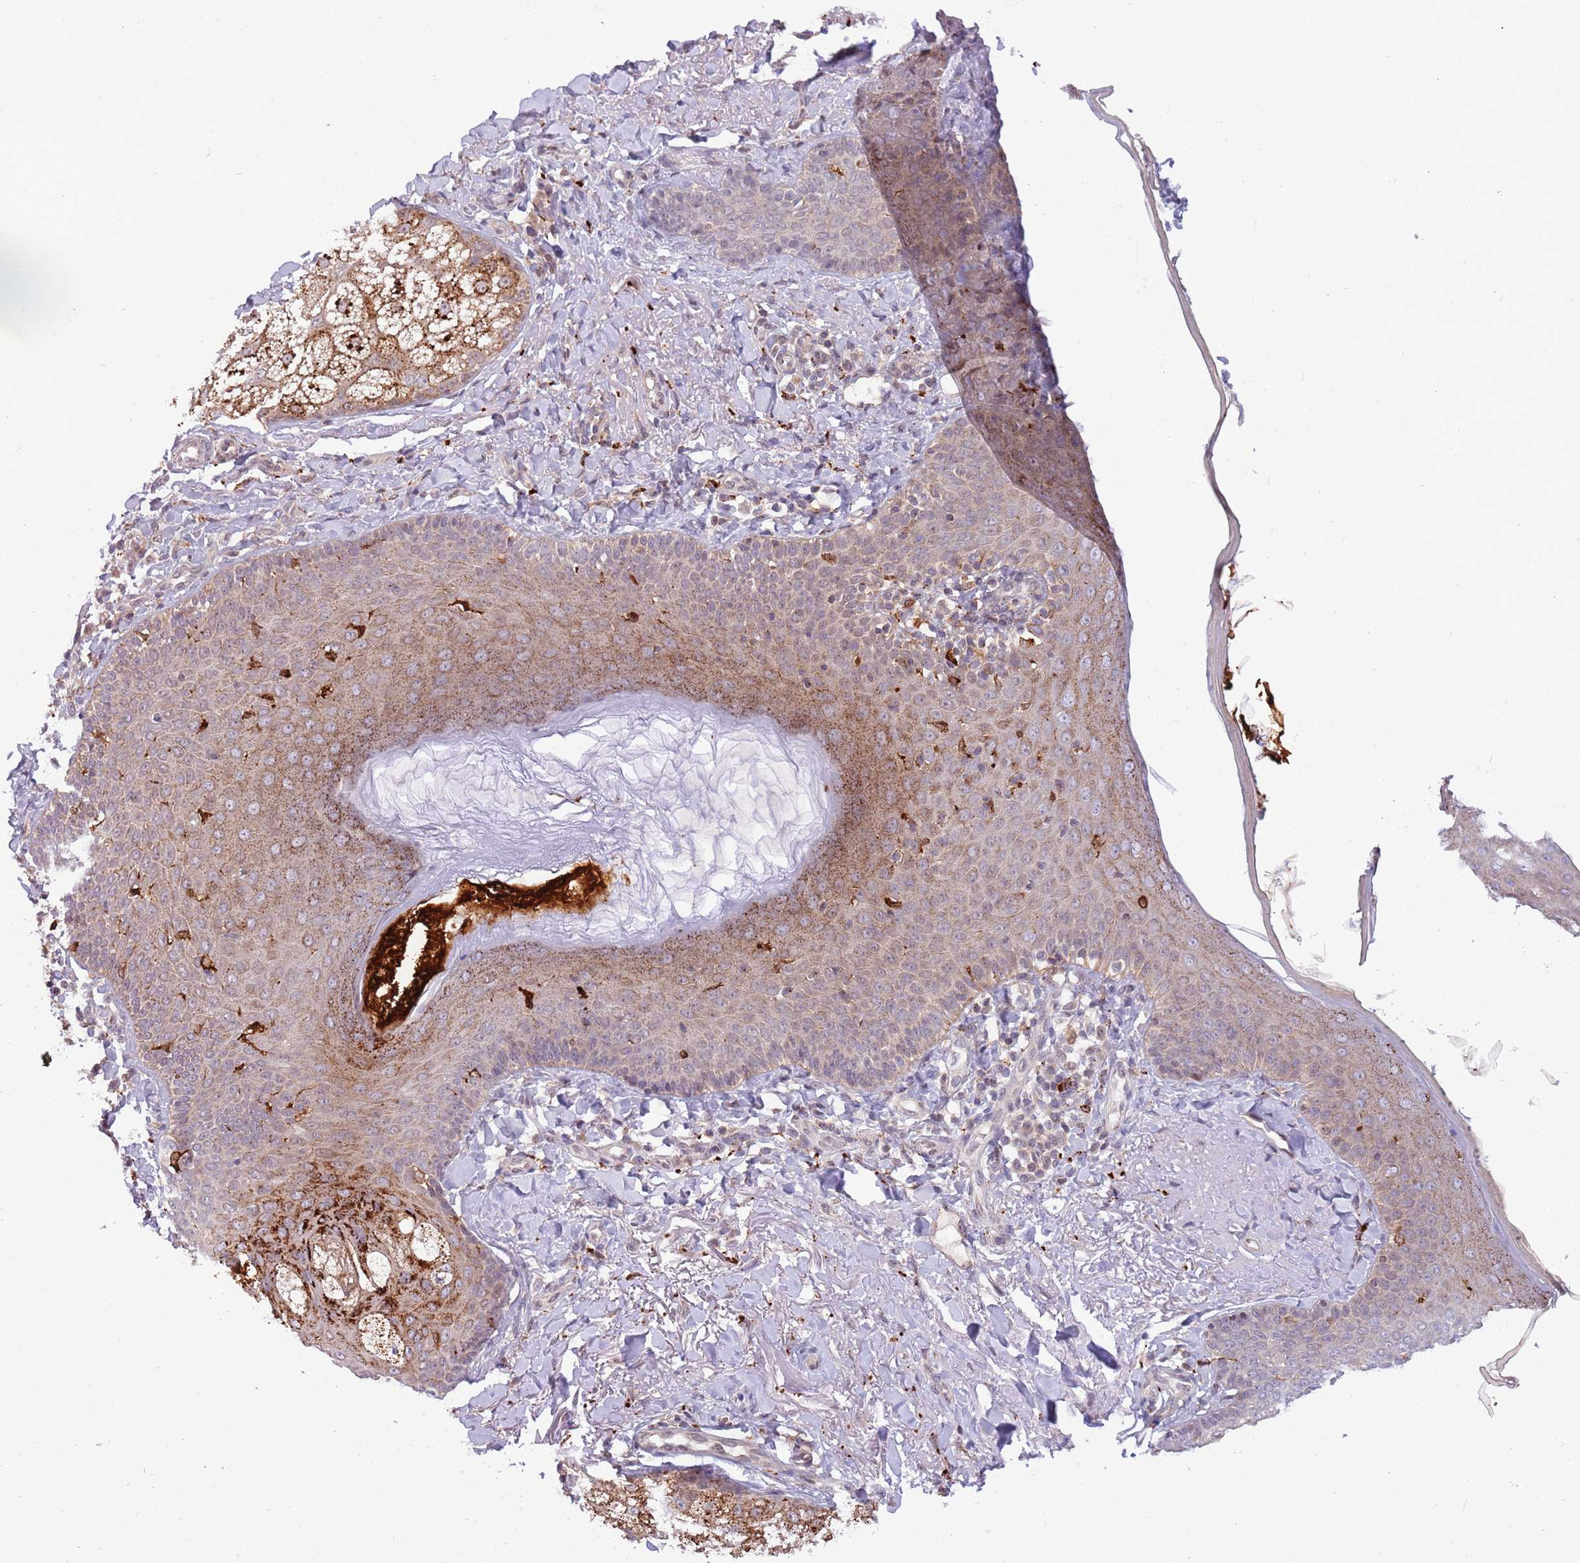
{"staining": {"intensity": "weak", "quantity": ">75%", "location": "cytoplasmic/membranous"}, "tissue": "skin", "cell_type": "Fibroblasts", "image_type": "normal", "snomed": [{"axis": "morphology", "description": "Normal tissue, NOS"}, {"axis": "topography", "description": "Skin"}], "caption": "Immunohistochemistry (IHC) staining of benign skin, which demonstrates low levels of weak cytoplasmic/membranous staining in approximately >75% of fibroblasts indicating weak cytoplasmic/membranous protein expression. The staining was performed using DAB (brown) for protein detection and nuclei were counterstained in hematoxylin (blue).", "gene": "TRIM27", "patient": {"sex": "male", "age": 57}}